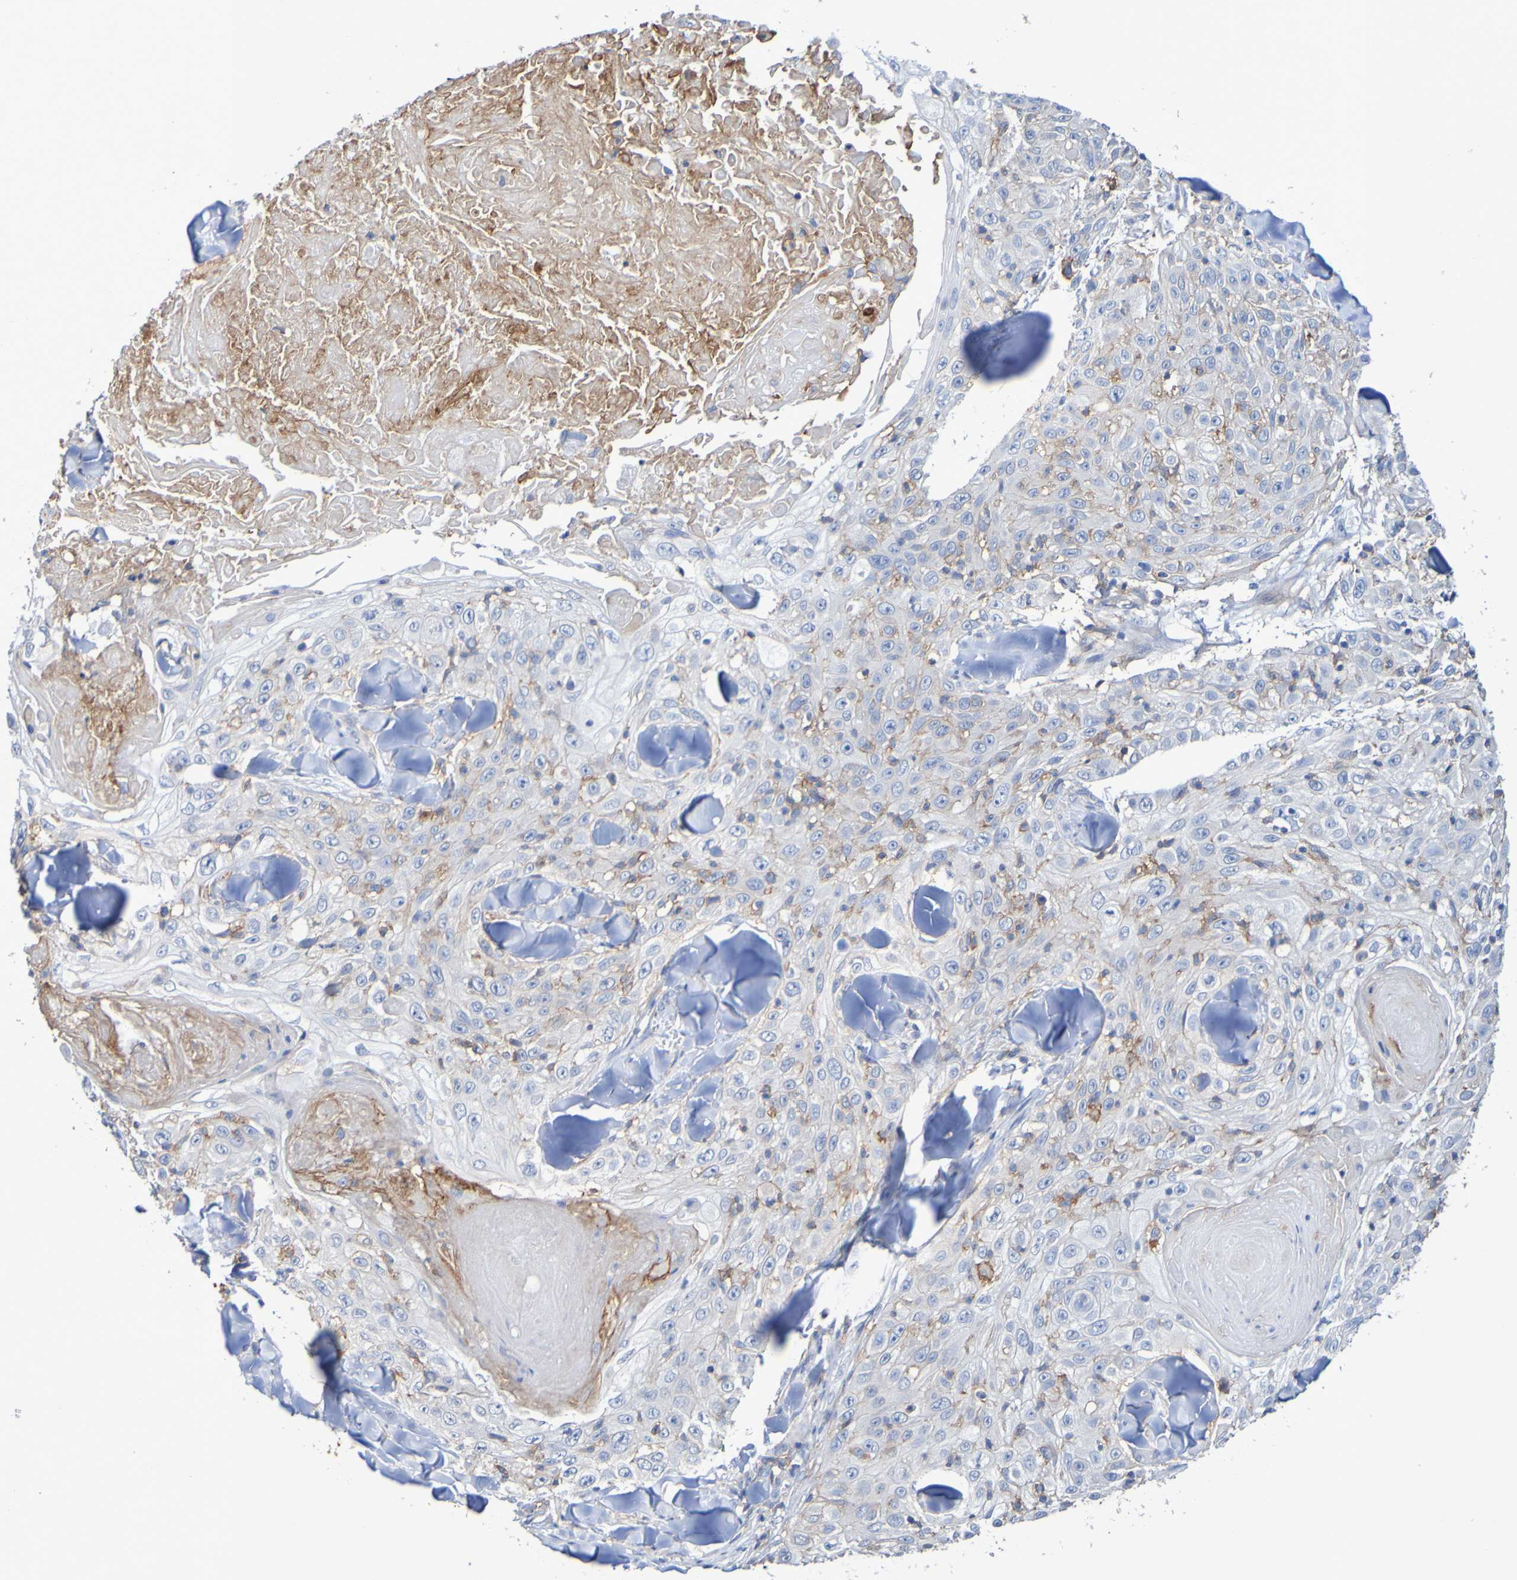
{"staining": {"intensity": "moderate", "quantity": "<25%", "location": "cytoplasmic/membranous"}, "tissue": "skin cancer", "cell_type": "Tumor cells", "image_type": "cancer", "snomed": [{"axis": "morphology", "description": "Squamous cell carcinoma, NOS"}, {"axis": "topography", "description": "Skin"}], "caption": "Immunohistochemical staining of human skin cancer displays low levels of moderate cytoplasmic/membranous protein expression in approximately <25% of tumor cells.", "gene": "SLC3A2", "patient": {"sex": "male", "age": 86}}